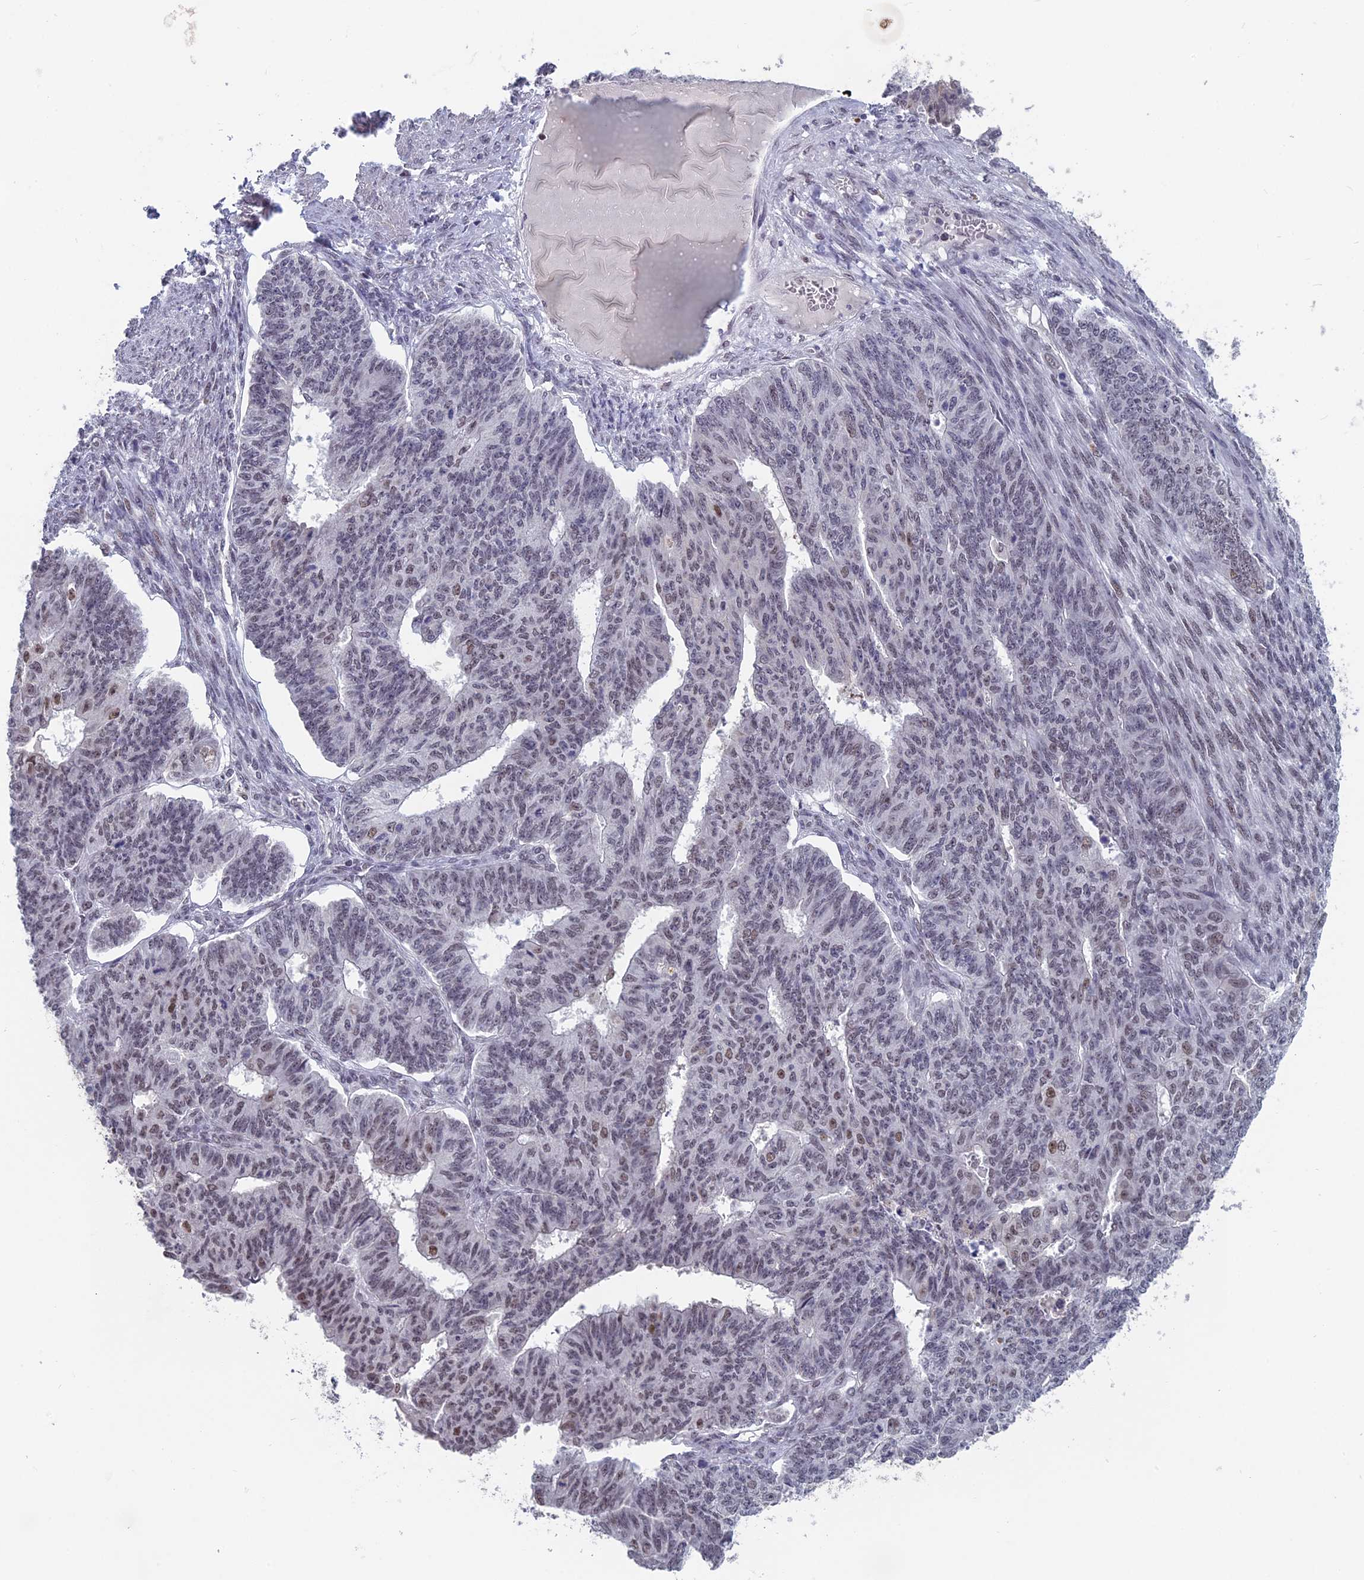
{"staining": {"intensity": "moderate", "quantity": "25%-75%", "location": "nuclear"}, "tissue": "endometrial cancer", "cell_type": "Tumor cells", "image_type": "cancer", "snomed": [{"axis": "morphology", "description": "Adenocarcinoma, NOS"}, {"axis": "topography", "description": "Endometrium"}], "caption": "Brown immunohistochemical staining in human endometrial cancer shows moderate nuclear staining in approximately 25%-75% of tumor cells.", "gene": "MT-CO3", "patient": {"sex": "female", "age": 32}}